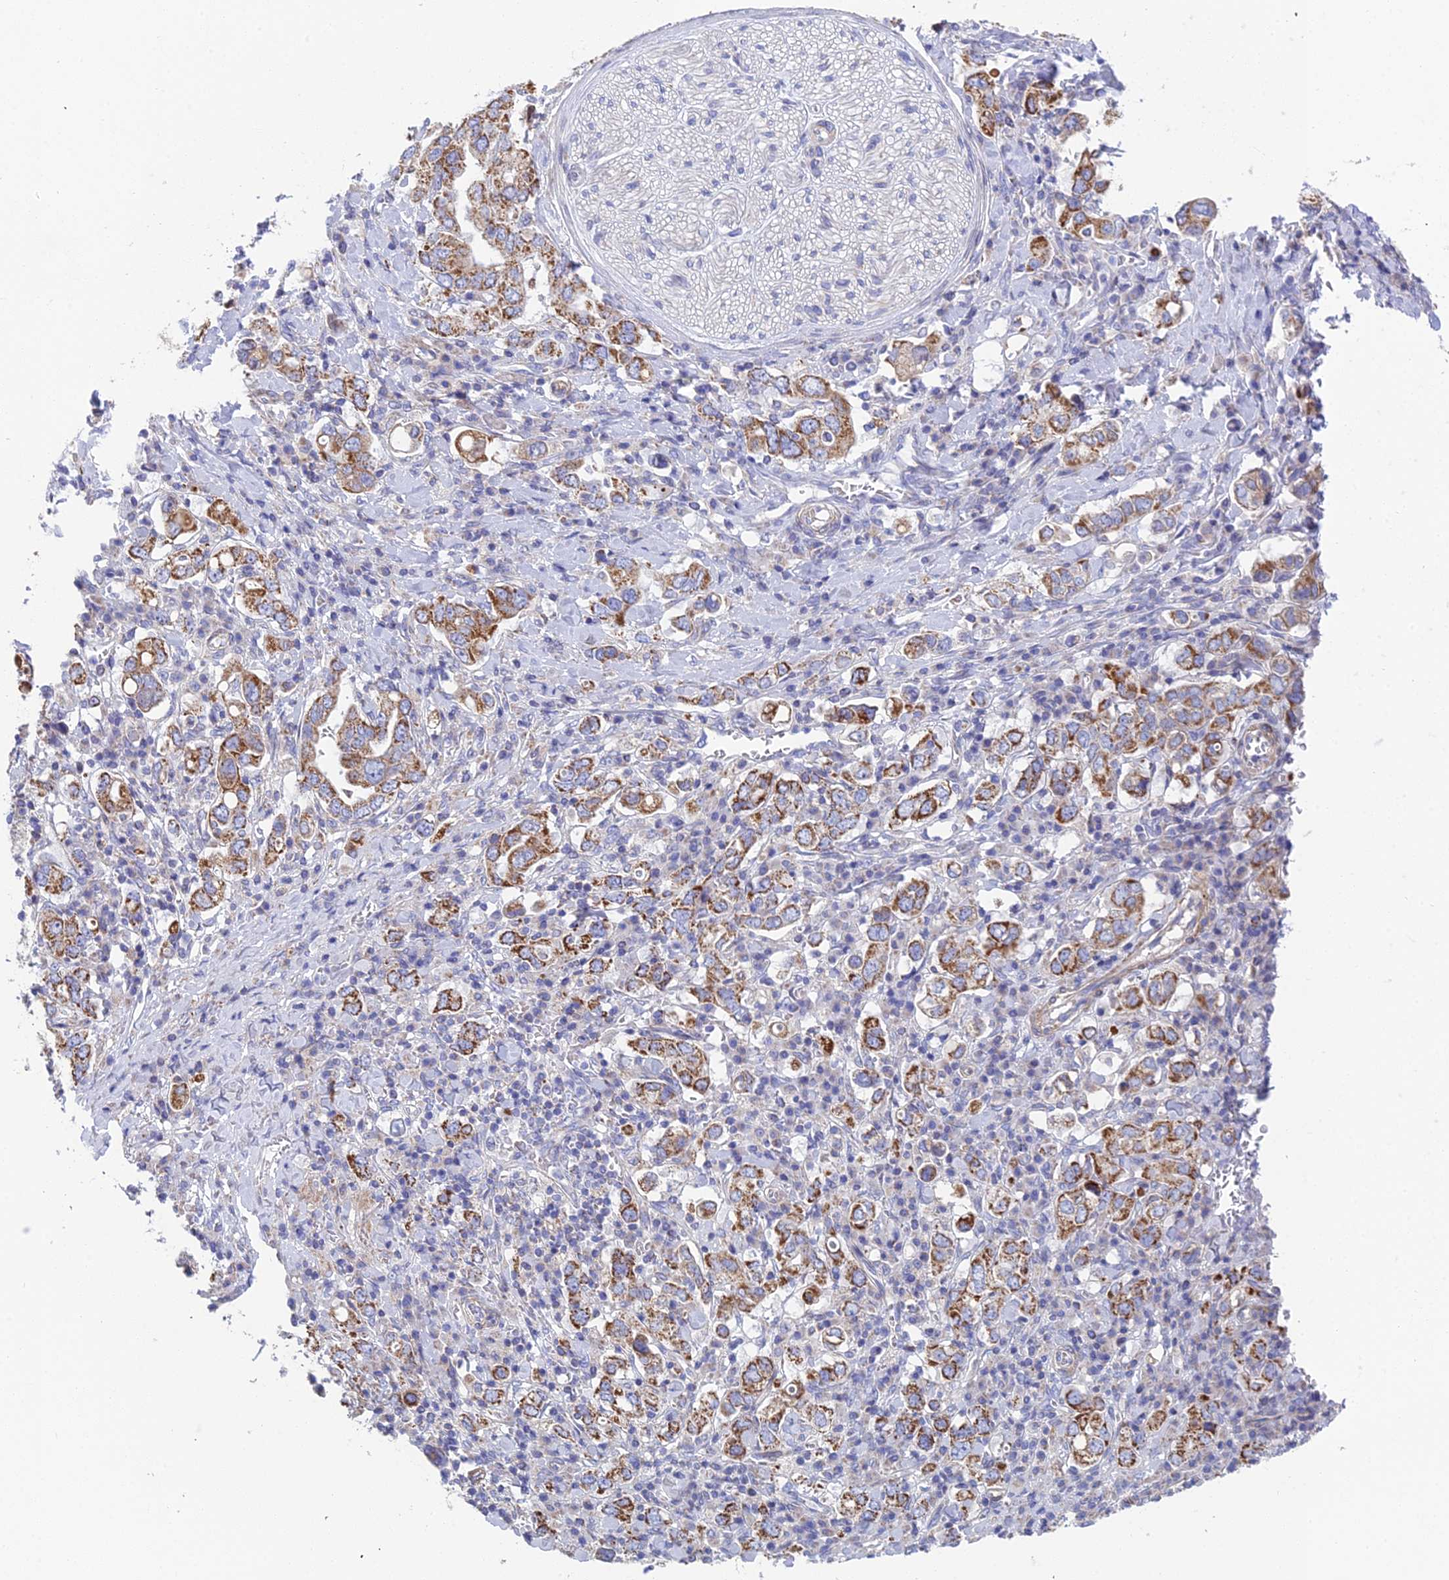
{"staining": {"intensity": "moderate", "quantity": ">75%", "location": "cytoplasmic/membranous"}, "tissue": "stomach cancer", "cell_type": "Tumor cells", "image_type": "cancer", "snomed": [{"axis": "morphology", "description": "Adenocarcinoma, NOS"}, {"axis": "topography", "description": "Stomach, upper"}], "caption": "Immunohistochemistry (IHC) micrograph of human stomach cancer stained for a protein (brown), which shows medium levels of moderate cytoplasmic/membranous staining in about >75% of tumor cells.", "gene": "CSPG4", "patient": {"sex": "male", "age": 62}}